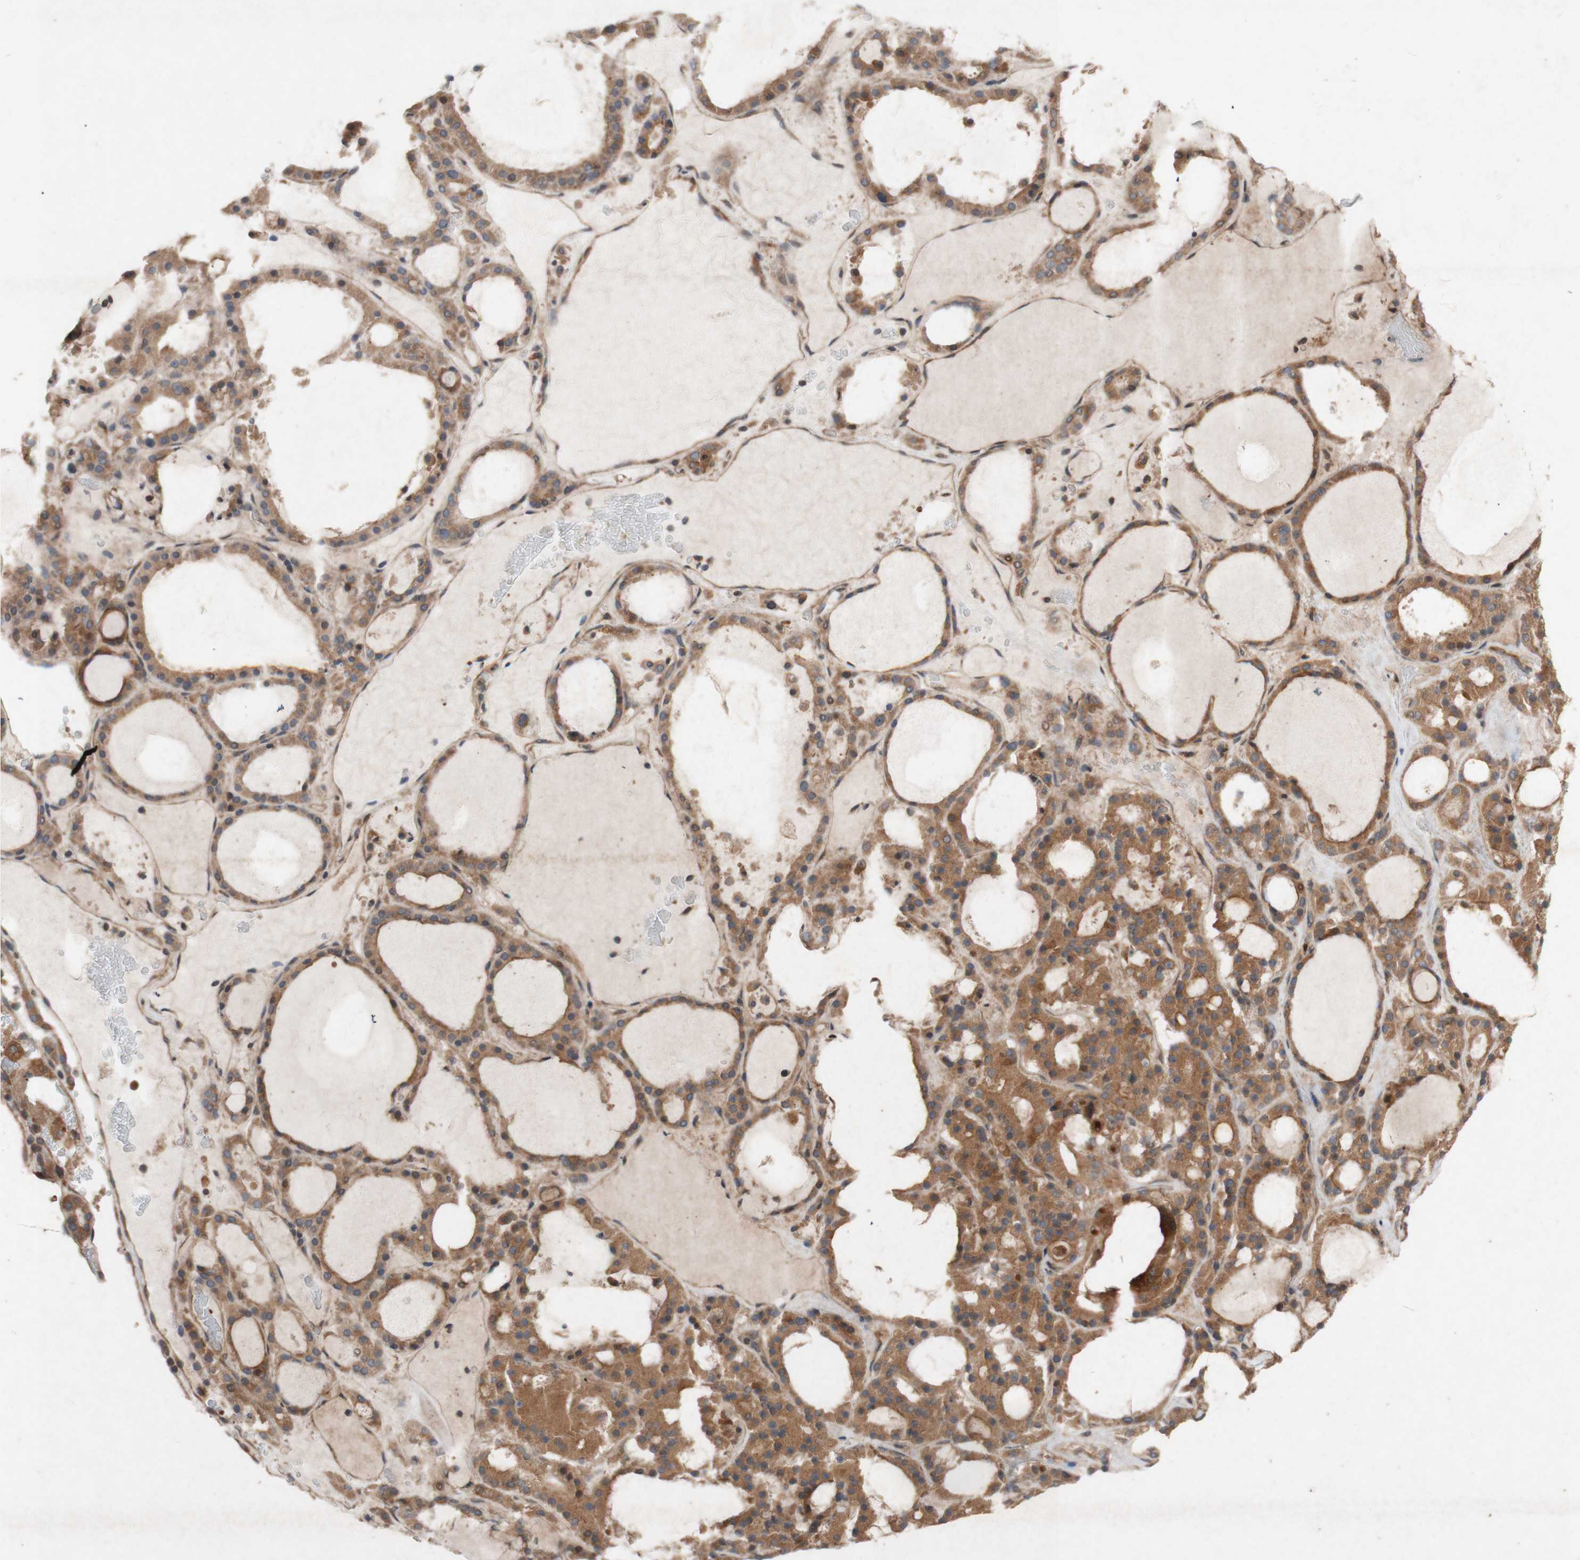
{"staining": {"intensity": "moderate", "quantity": ">75%", "location": "cytoplasmic/membranous"}, "tissue": "thyroid gland", "cell_type": "Glandular cells", "image_type": "normal", "snomed": [{"axis": "morphology", "description": "Normal tissue, NOS"}, {"axis": "morphology", "description": "Carcinoma, NOS"}, {"axis": "topography", "description": "Thyroid gland"}], "caption": "Immunohistochemistry (IHC) (DAB) staining of normal thyroid gland demonstrates moderate cytoplasmic/membranous protein positivity in about >75% of glandular cells.", "gene": "ATP6V1F", "patient": {"sex": "female", "age": 86}}